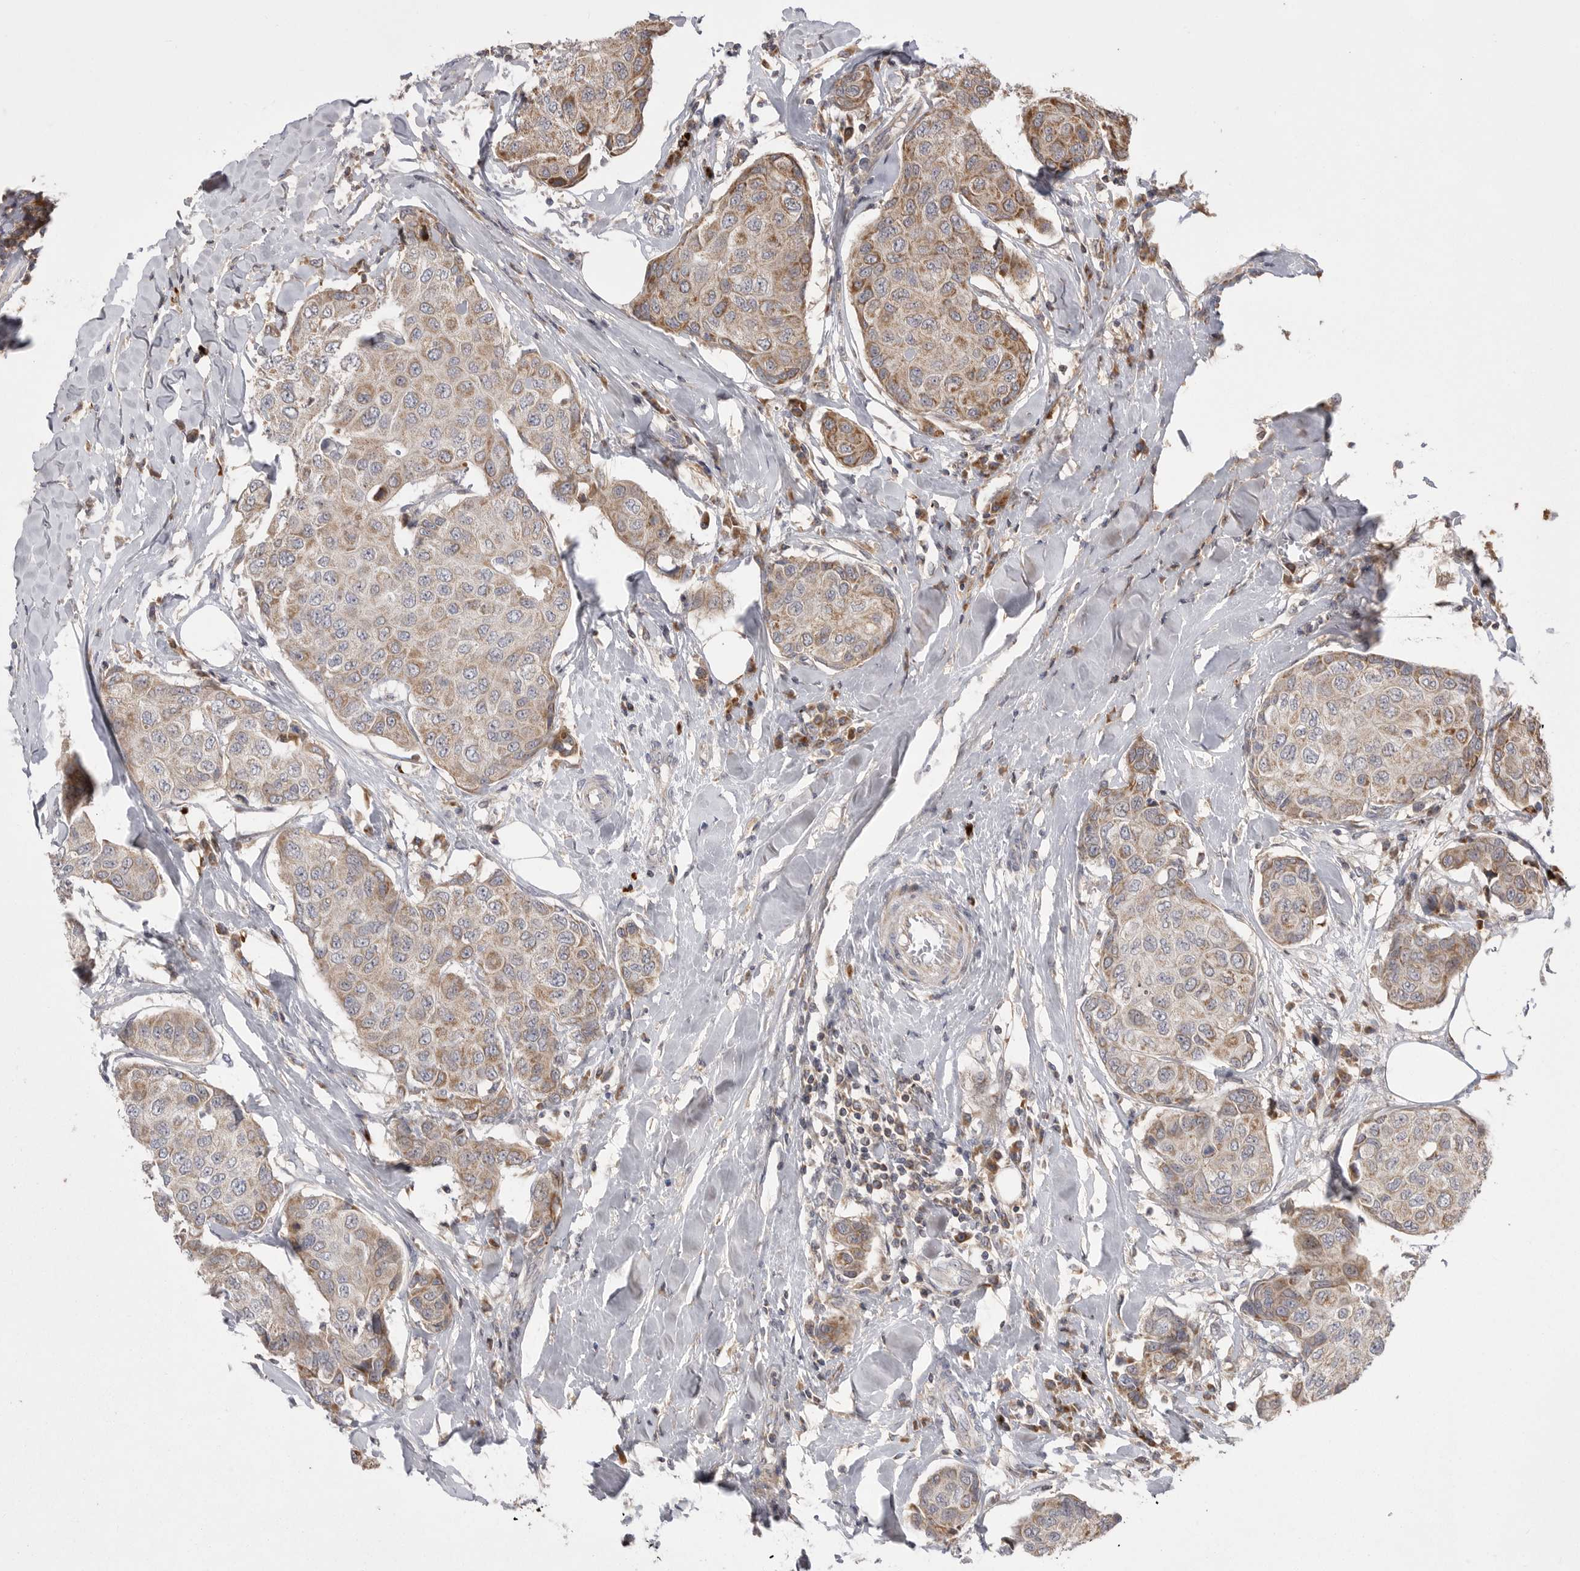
{"staining": {"intensity": "moderate", "quantity": "25%-75%", "location": "cytoplasmic/membranous"}, "tissue": "breast cancer", "cell_type": "Tumor cells", "image_type": "cancer", "snomed": [{"axis": "morphology", "description": "Duct carcinoma"}, {"axis": "topography", "description": "Breast"}], "caption": "DAB immunohistochemical staining of breast infiltrating ductal carcinoma shows moderate cytoplasmic/membranous protein staining in about 25%-75% of tumor cells. (Brightfield microscopy of DAB IHC at high magnification).", "gene": "KYAT3", "patient": {"sex": "female", "age": 80}}